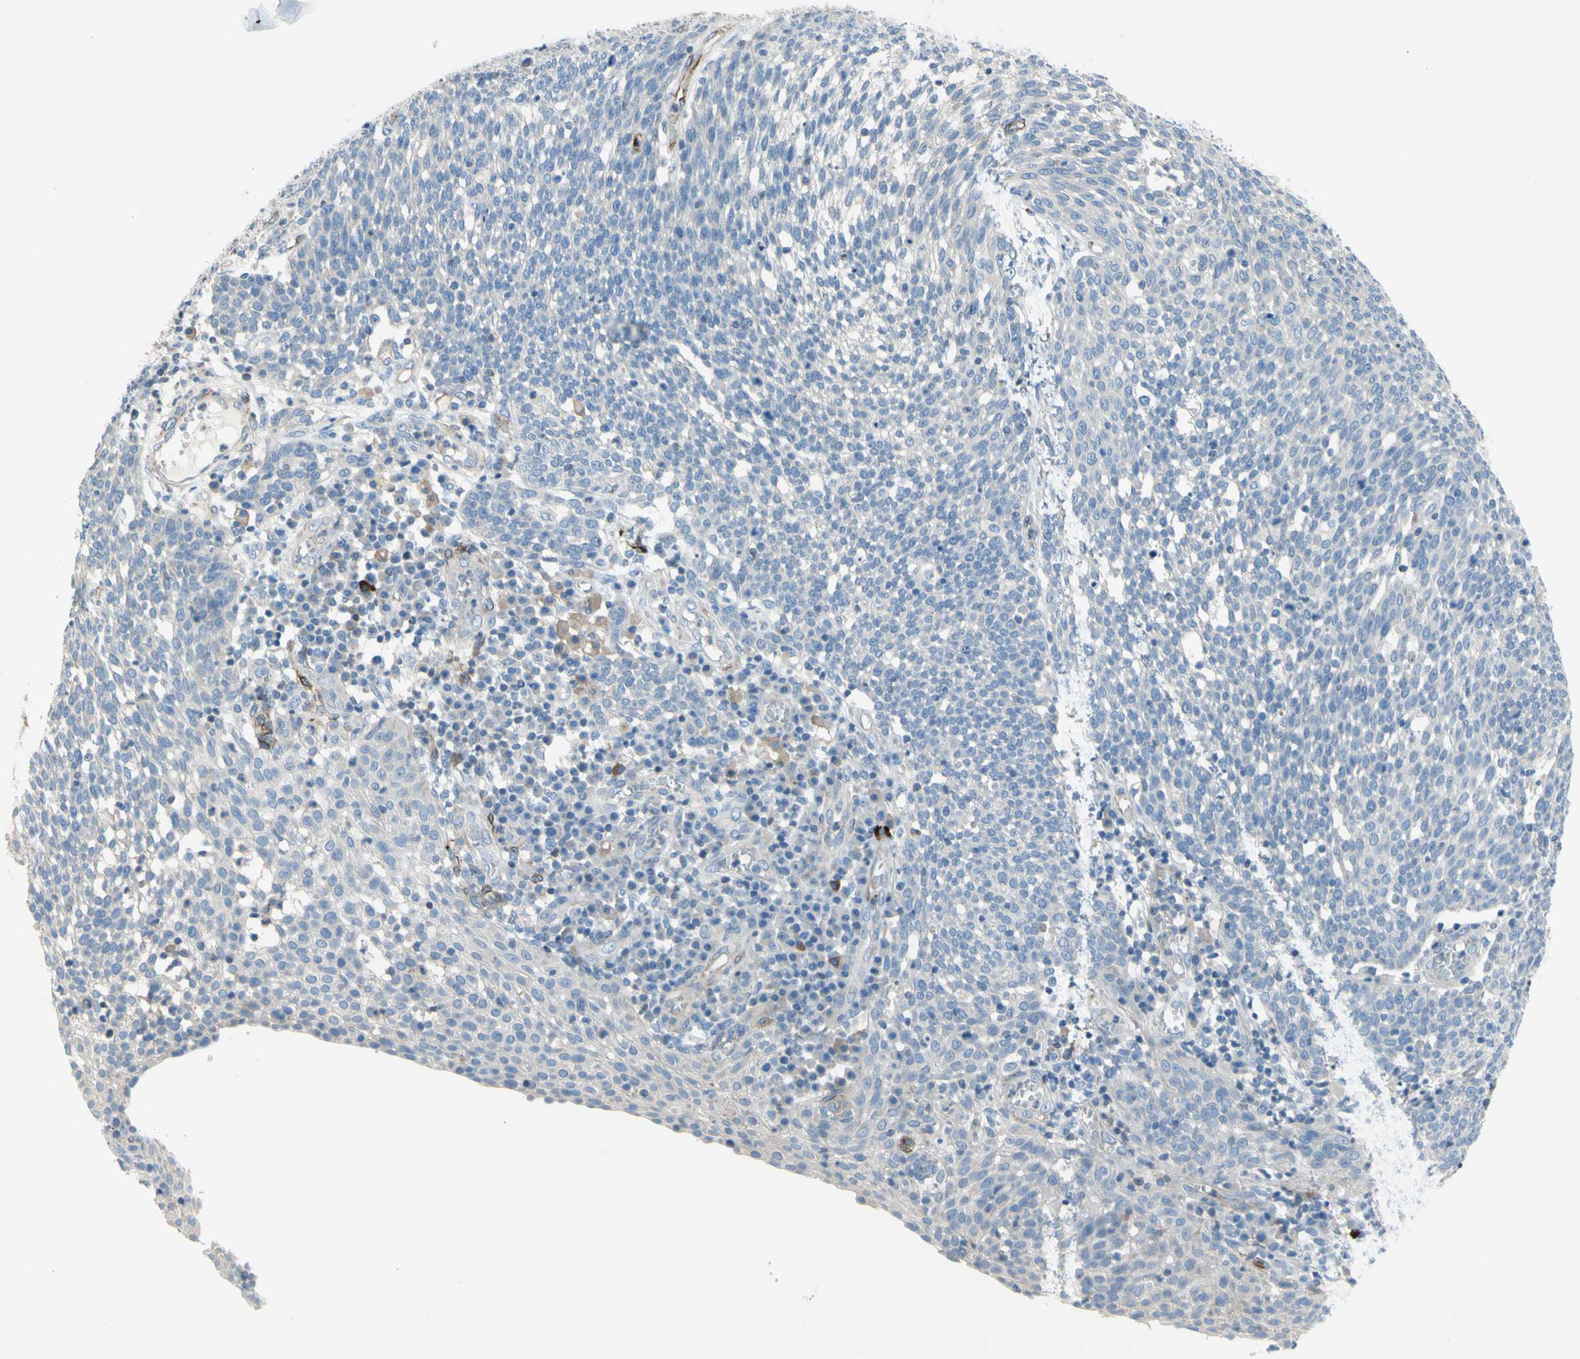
{"staining": {"intensity": "negative", "quantity": "none", "location": "none"}, "tissue": "cervical cancer", "cell_type": "Tumor cells", "image_type": "cancer", "snomed": [{"axis": "morphology", "description": "Squamous cell carcinoma, NOS"}, {"axis": "topography", "description": "Cervix"}], "caption": "An image of human cervical cancer is negative for staining in tumor cells. (Stains: DAB immunohistochemistry with hematoxylin counter stain, Microscopy: brightfield microscopy at high magnification).", "gene": "PRRG2", "patient": {"sex": "female", "age": 34}}